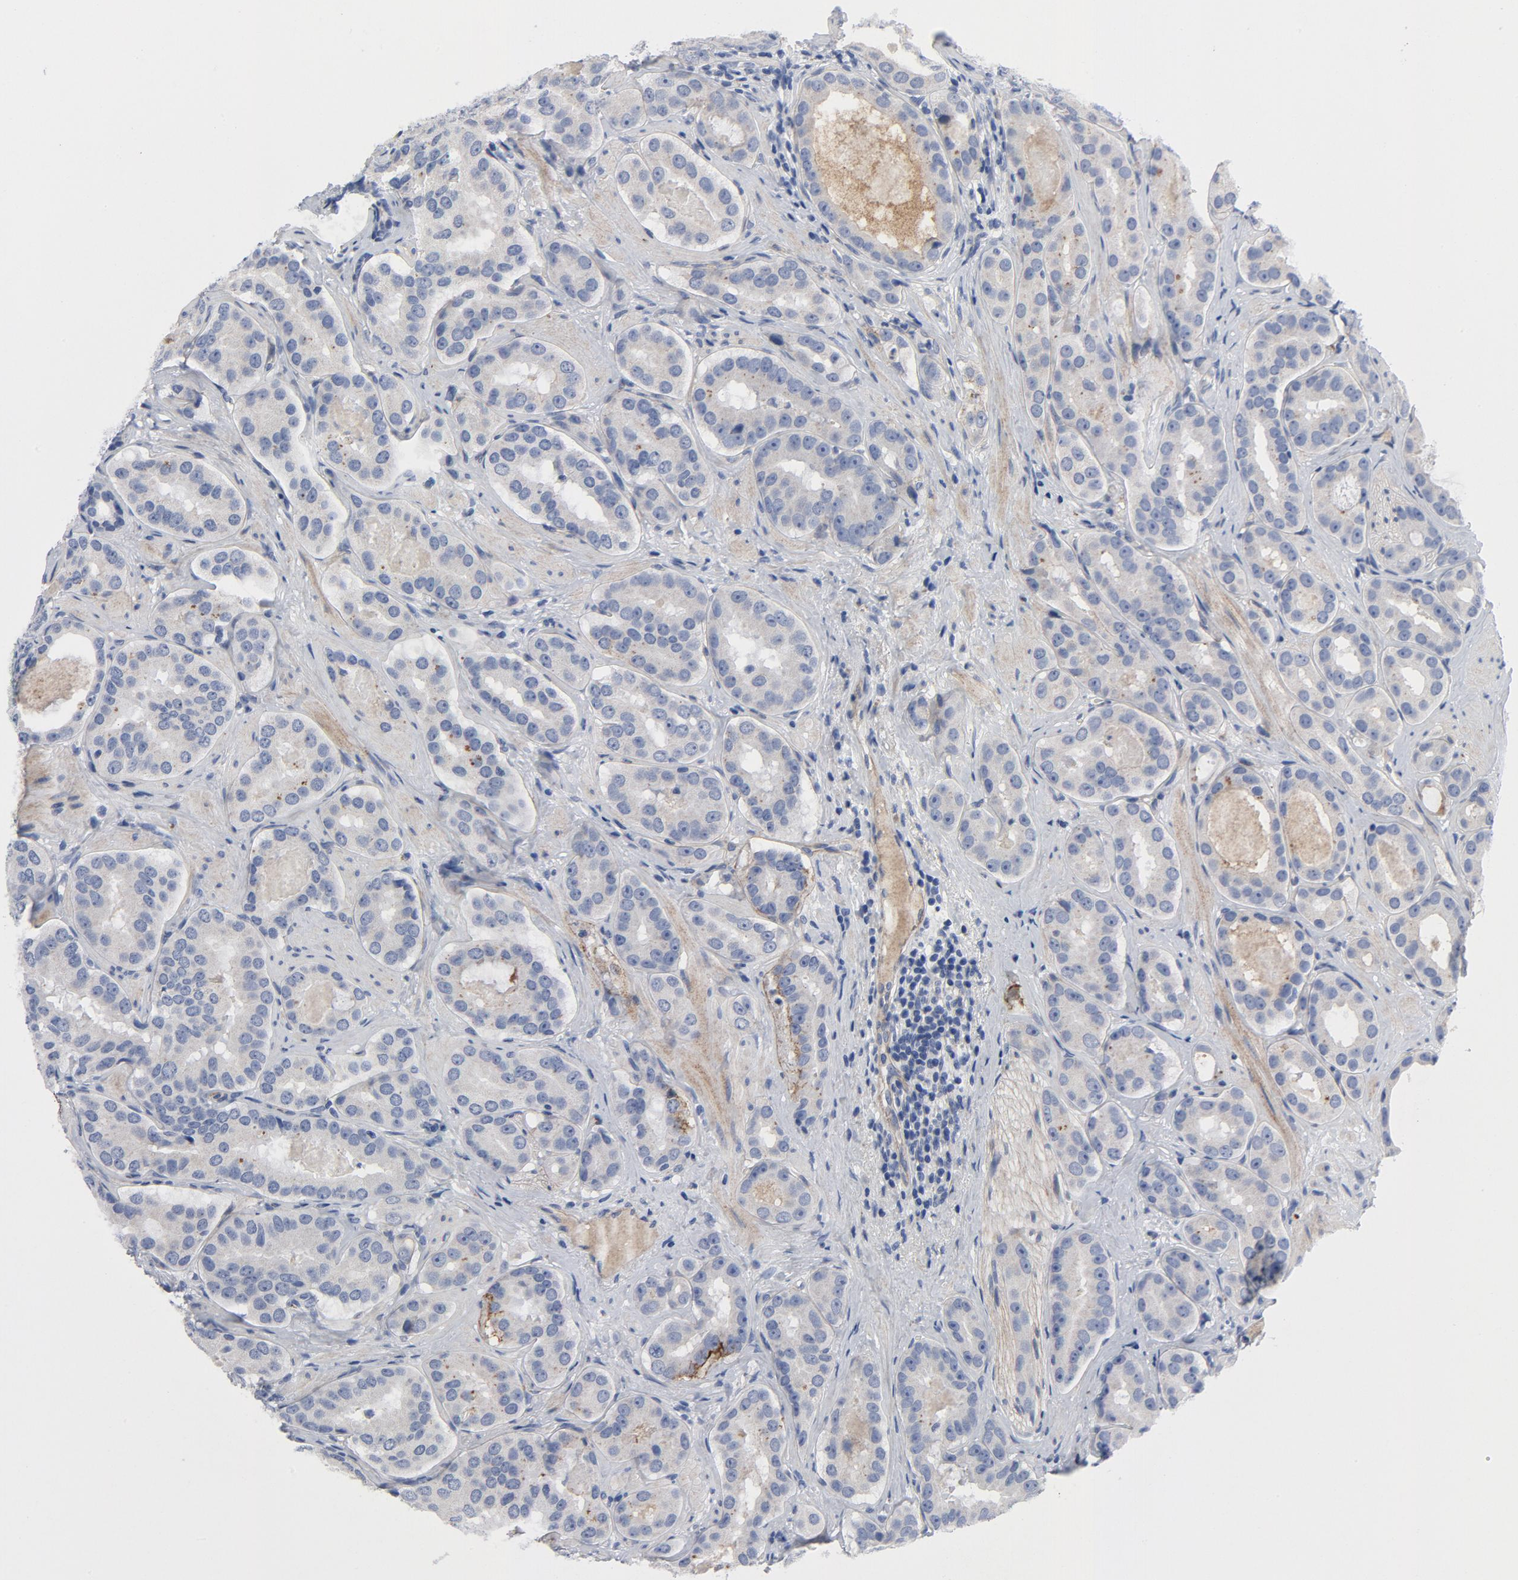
{"staining": {"intensity": "weak", "quantity": "25%-75%", "location": "cytoplasmic/membranous"}, "tissue": "prostate cancer", "cell_type": "Tumor cells", "image_type": "cancer", "snomed": [{"axis": "morphology", "description": "Adenocarcinoma, Low grade"}, {"axis": "topography", "description": "Prostate"}], "caption": "Immunohistochemistry staining of low-grade adenocarcinoma (prostate), which exhibits low levels of weak cytoplasmic/membranous positivity in about 25%-75% of tumor cells indicating weak cytoplasmic/membranous protein positivity. The staining was performed using DAB (brown) for protein detection and nuclei were counterstained in hematoxylin (blue).", "gene": "LAMC1", "patient": {"sex": "male", "age": 59}}